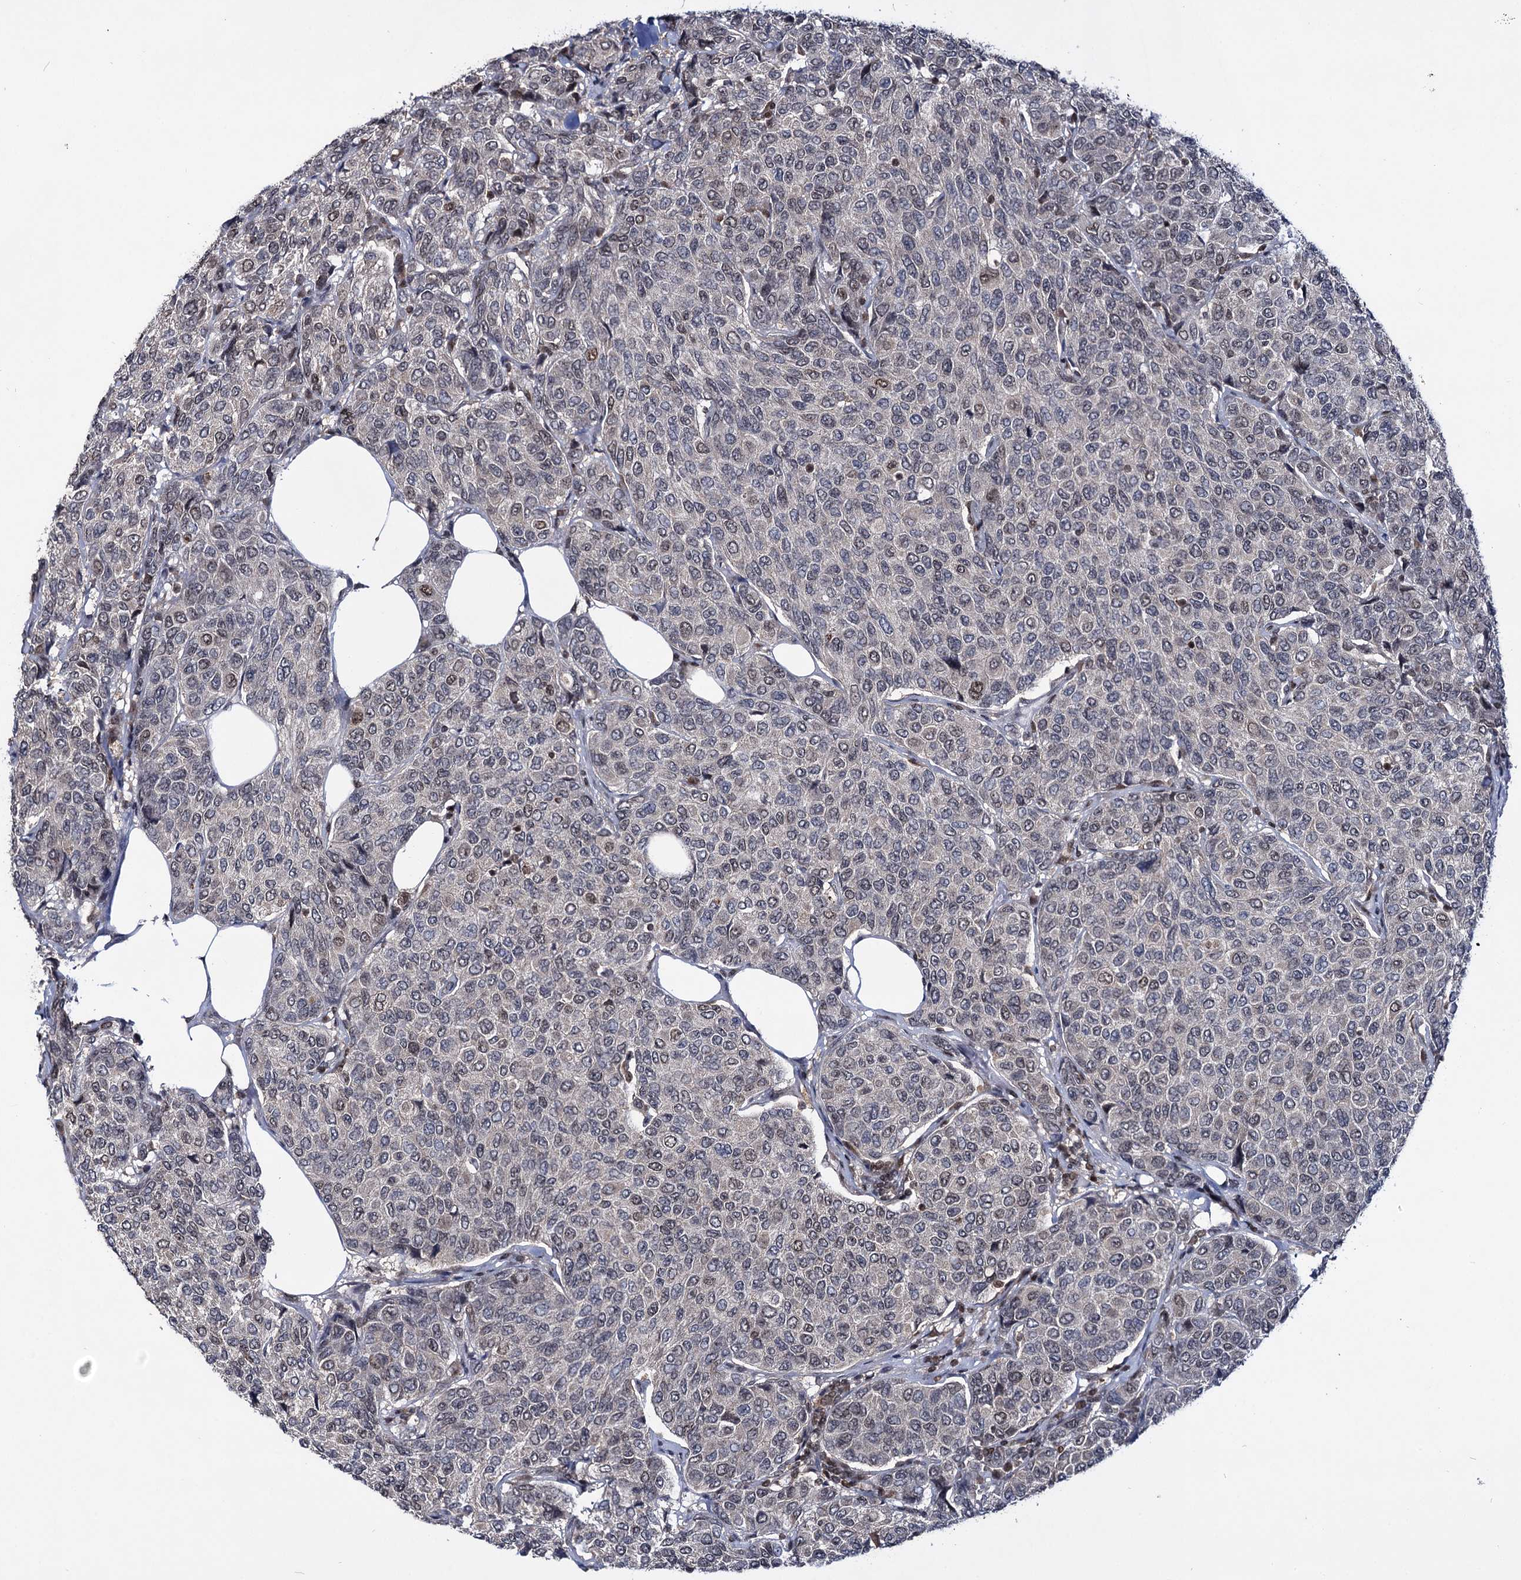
{"staining": {"intensity": "moderate", "quantity": "25%-75%", "location": "nuclear"}, "tissue": "breast cancer", "cell_type": "Tumor cells", "image_type": "cancer", "snomed": [{"axis": "morphology", "description": "Duct carcinoma"}, {"axis": "topography", "description": "Breast"}], "caption": "About 25%-75% of tumor cells in breast cancer (intraductal carcinoma) show moderate nuclear protein expression as visualized by brown immunohistochemical staining.", "gene": "SMCHD1", "patient": {"sex": "female", "age": 55}}